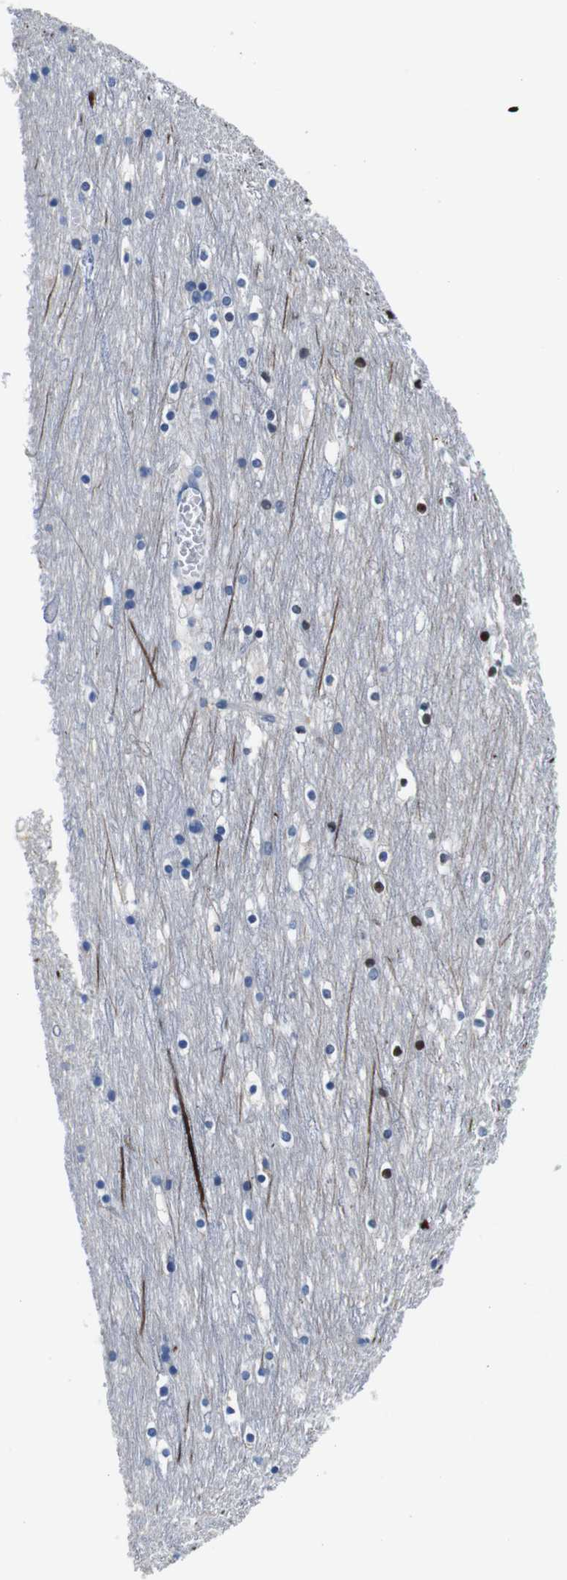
{"staining": {"intensity": "negative", "quantity": "none", "location": "none"}, "tissue": "cerebral cortex", "cell_type": "Endothelial cells", "image_type": "normal", "snomed": [{"axis": "morphology", "description": "Normal tissue, NOS"}, {"axis": "topography", "description": "Cerebral cortex"}], "caption": "A high-resolution micrograph shows immunohistochemistry (IHC) staining of unremarkable cerebral cortex, which exhibits no significant positivity in endothelial cells. (Stains: DAB IHC with hematoxylin counter stain, Microscopy: brightfield microscopy at high magnification).", "gene": "SNX19", "patient": {"sex": "male", "age": 45}}